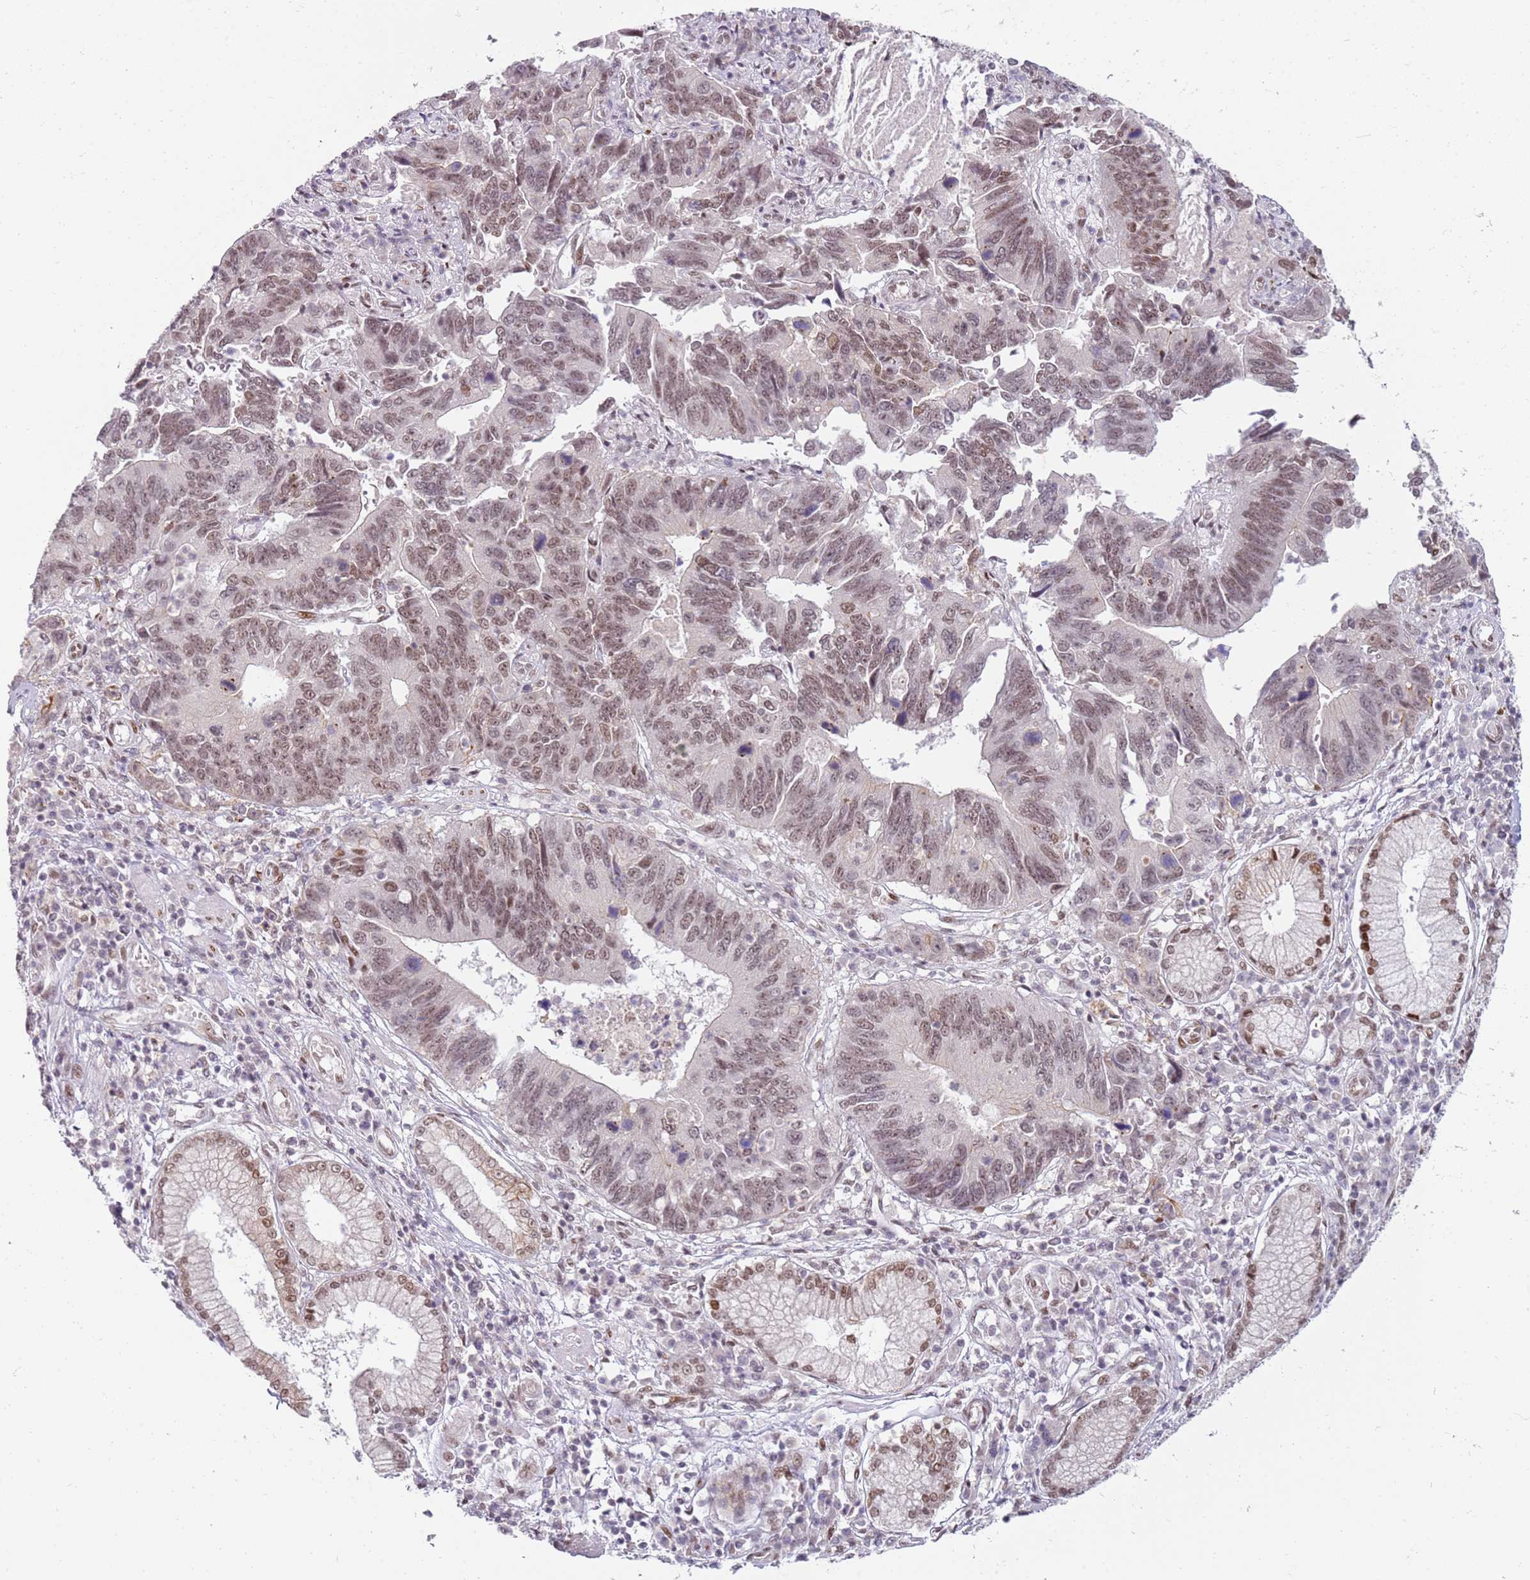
{"staining": {"intensity": "moderate", "quantity": ">75%", "location": "nuclear"}, "tissue": "stomach cancer", "cell_type": "Tumor cells", "image_type": "cancer", "snomed": [{"axis": "morphology", "description": "Adenocarcinoma, NOS"}, {"axis": "topography", "description": "Stomach"}], "caption": "Stomach cancer stained with a protein marker shows moderate staining in tumor cells.", "gene": "PHC2", "patient": {"sex": "male", "age": 59}}